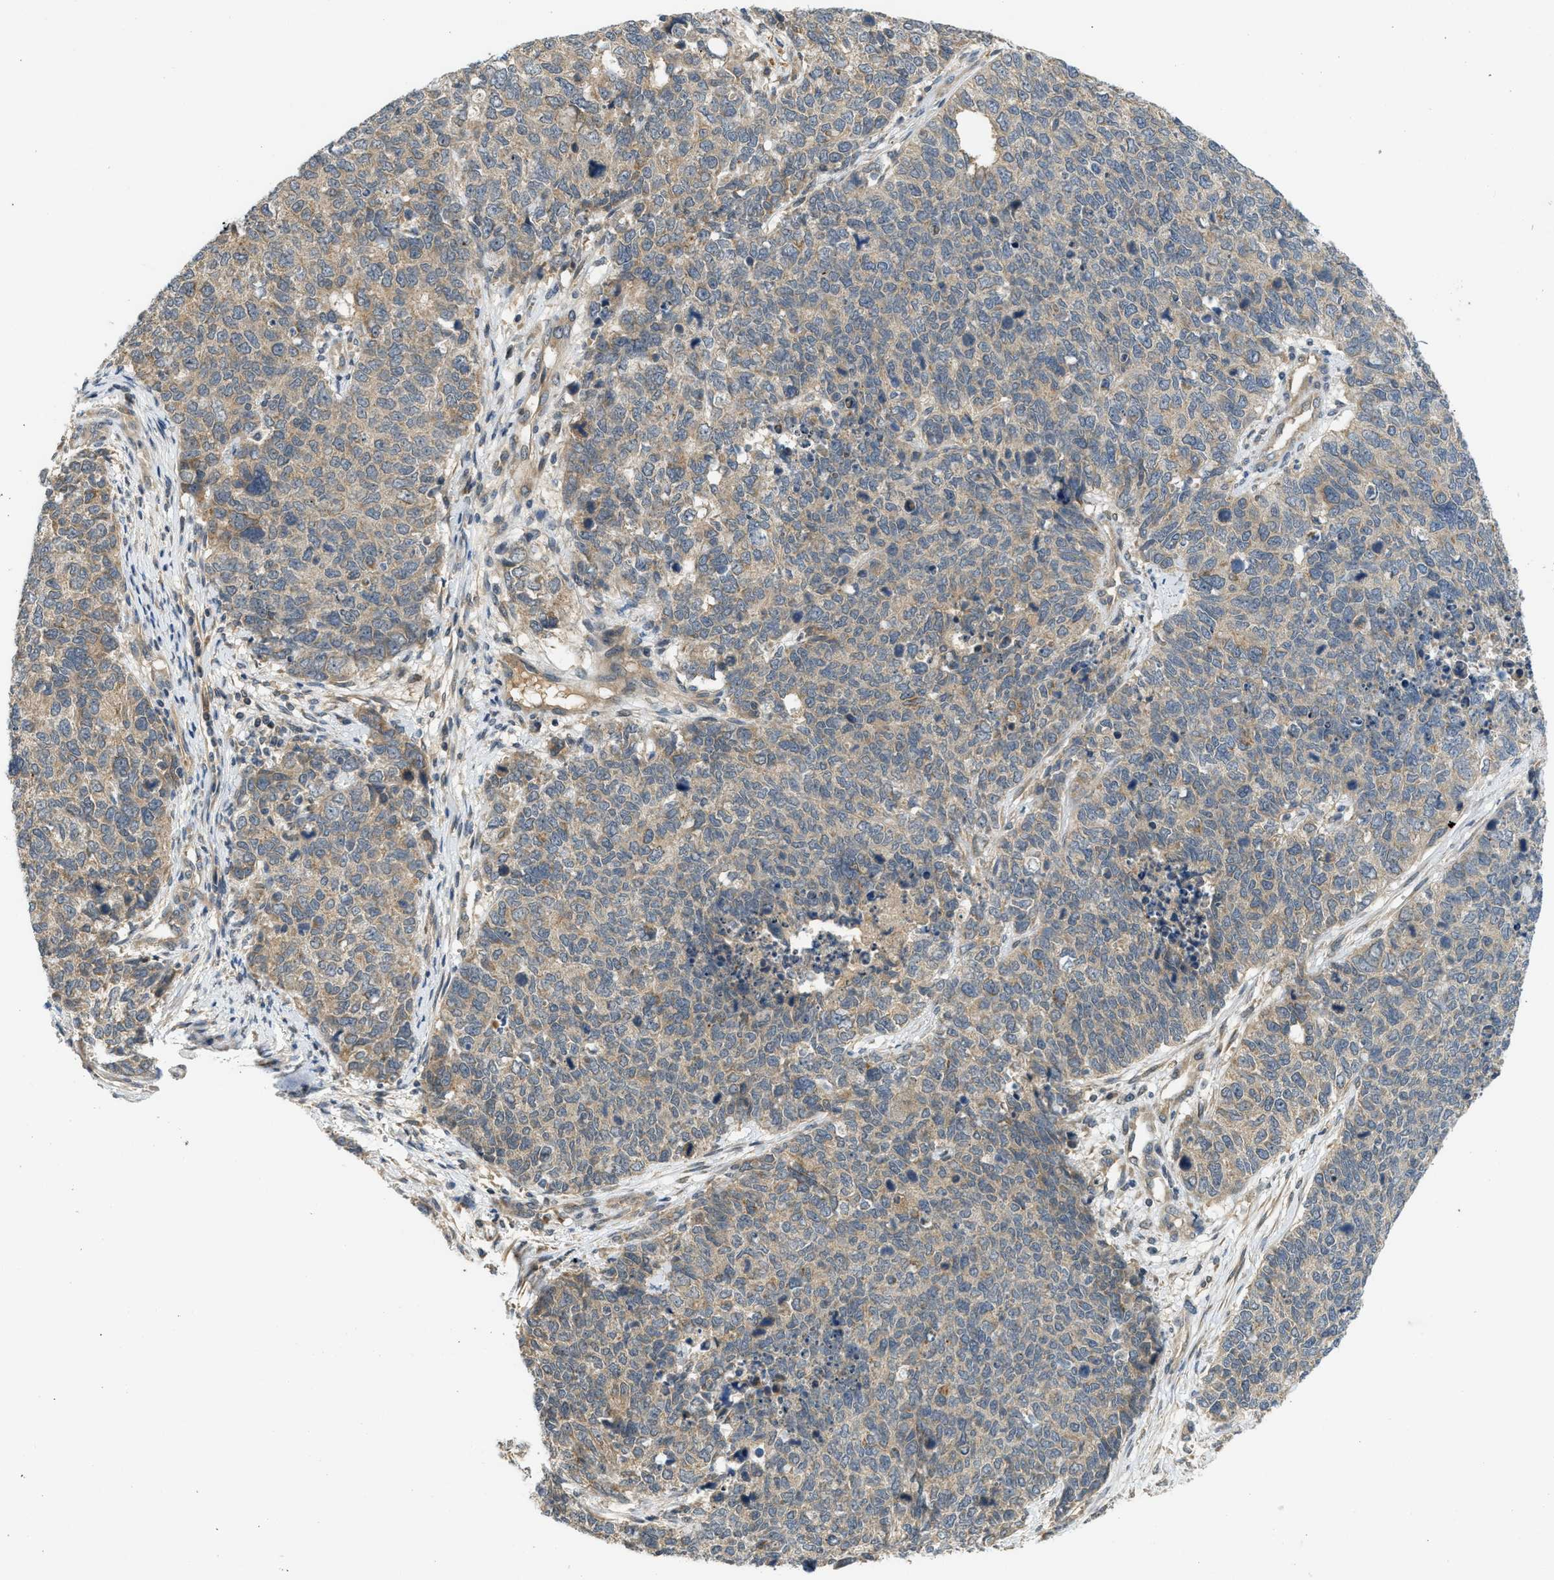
{"staining": {"intensity": "moderate", "quantity": ">75%", "location": "cytoplasmic/membranous"}, "tissue": "cervical cancer", "cell_type": "Tumor cells", "image_type": "cancer", "snomed": [{"axis": "morphology", "description": "Squamous cell carcinoma, NOS"}, {"axis": "topography", "description": "Cervix"}], "caption": "IHC staining of cervical cancer (squamous cell carcinoma), which reveals medium levels of moderate cytoplasmic/membranous staining in approximately >75% of tumor cells indicating moderate cytoplasmic/membranous protein positivity. The staining was performed using DAB (brown) for protein detection and nuclei were counterstained in hematoxylin (blue).", "gene": "ADCY8", "patient": {"sex": "female", "age": 63}}